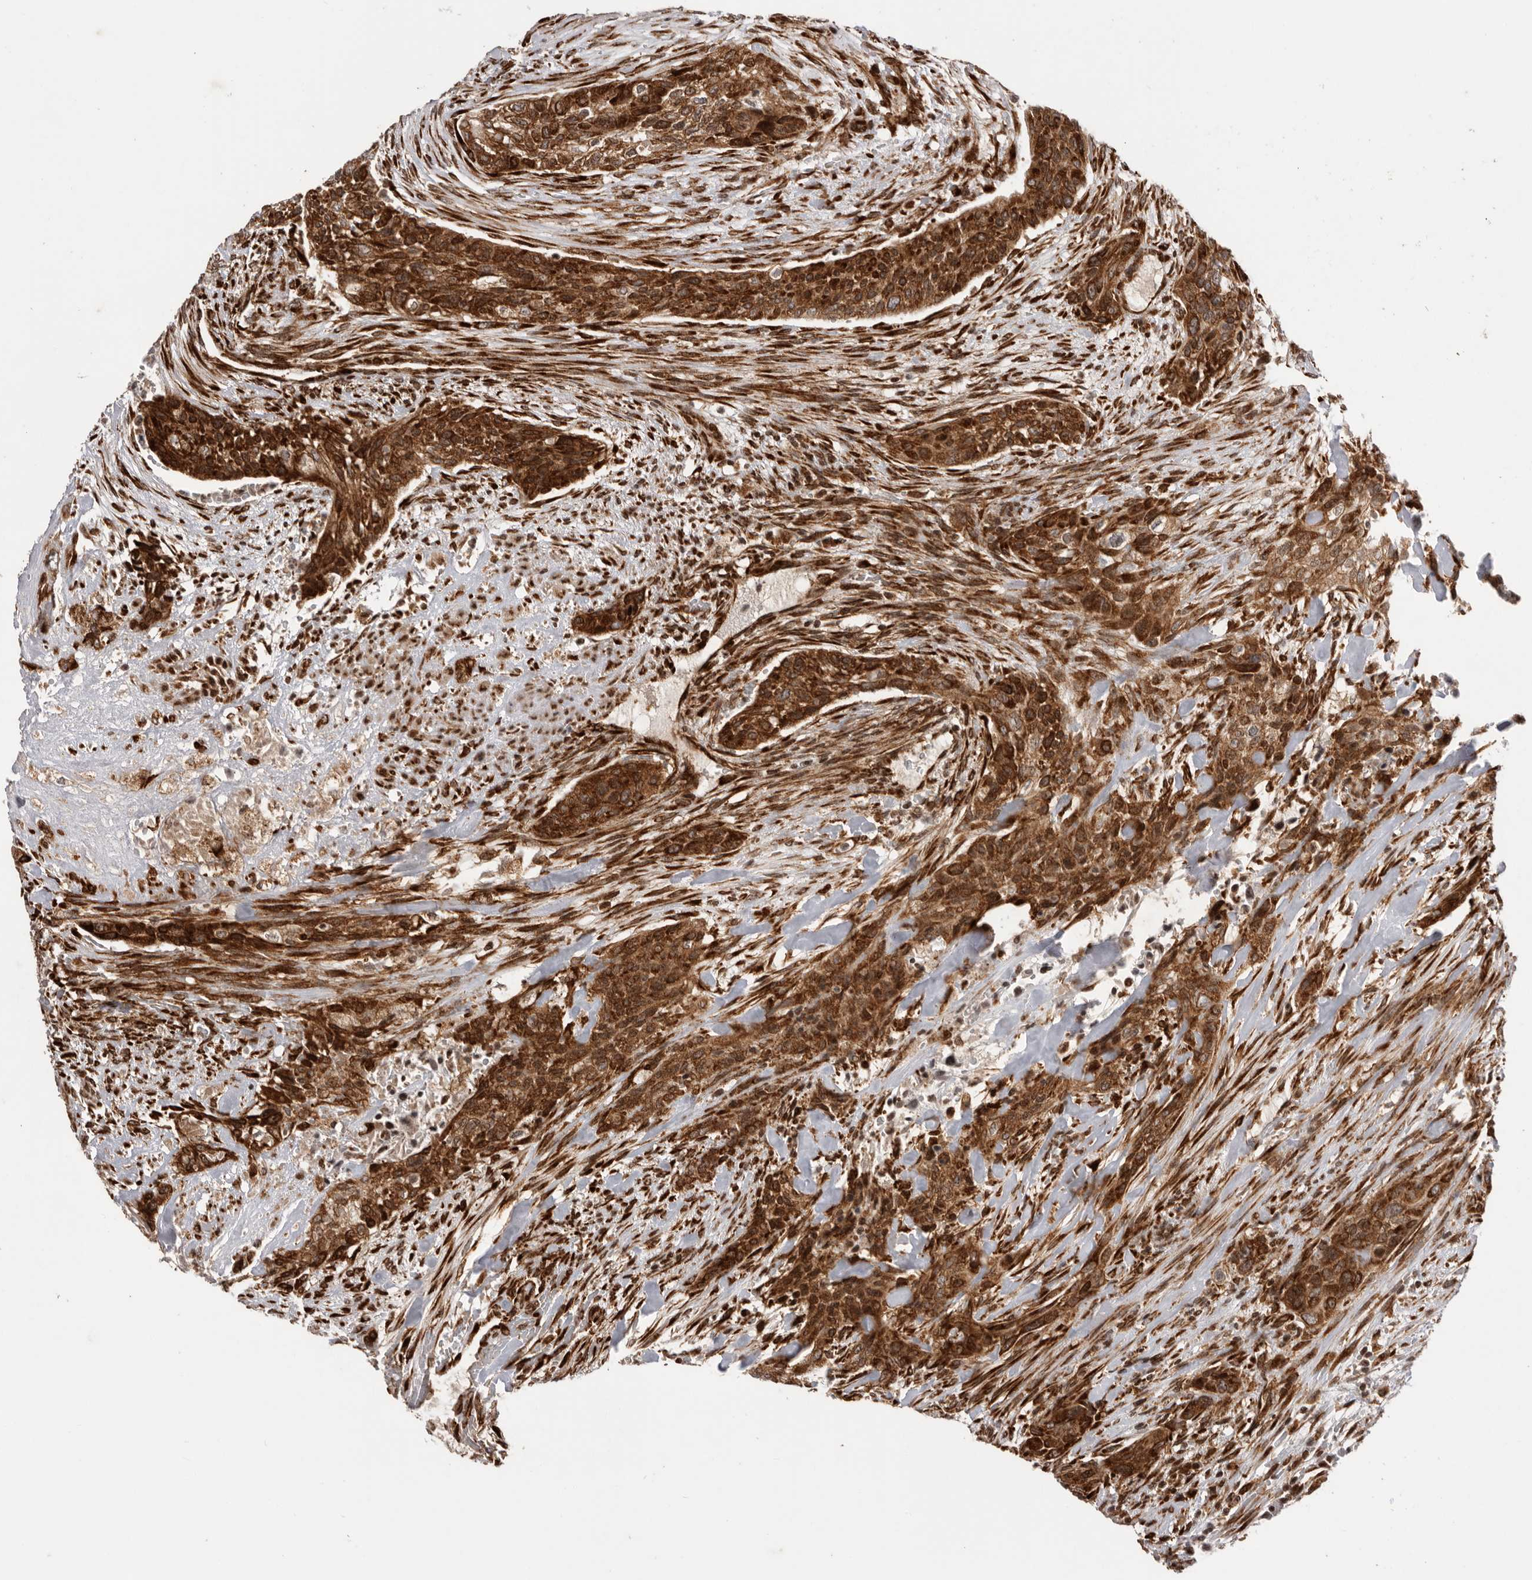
{"staining": {"intensity": "strong", "quantity": ">75%", "location": "cytoplasmic/membranous"}, "tissue": "urothelial cancer", "cell_type": "Tumor cells", "image_type": "cancer", "snomed": [{"axis": "morphology", "description": "Urothelial carcinoma, High grade"}, {"axis": "topography", "description": "Urinary bladder"}], "caption": "Strong cytoplasmic/membranous positivity for a protein is seen in approximately >75% of tumor cells of urothelial cancer using IHC.", "gene": "FZD3", "patient": {"sex": "male", "age": 35}}